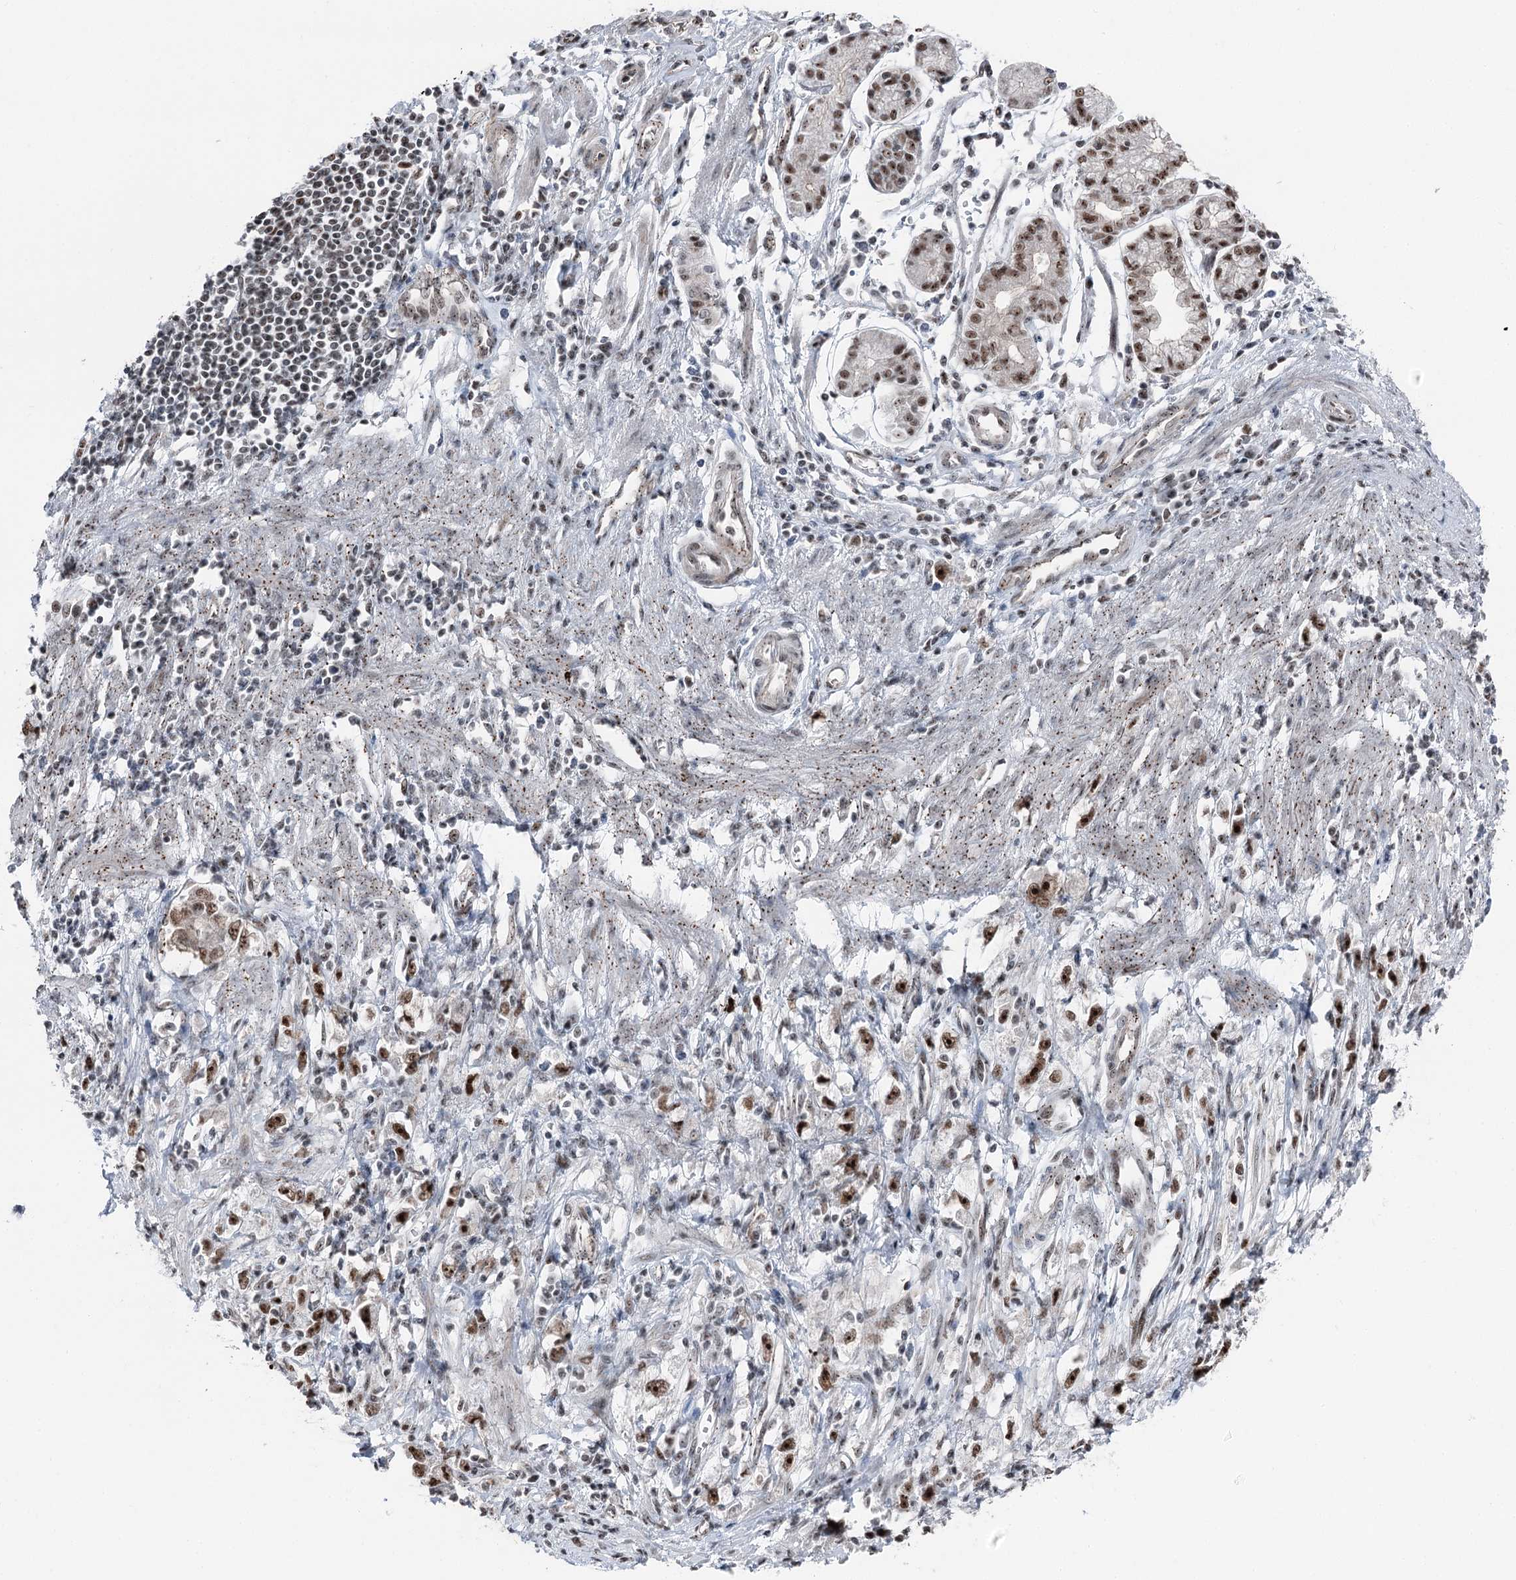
{"staining": {"intensity": "moderate", "quantity": ">75%", "location": "nuclear"}, "tissue": "stomach cancer", "cell_type": "Tumor cells", "image_type": "cancer", "snomed": [{"axis": "morphology", "description": "Adenocarcinoma, NOS"}, {"axis": "topography", "description": "Stomach"}], "caption": "The image shows a brown stain indicating the presence of a protein in the nuclear of tumor cells in adenocarcinoma (stomach).", "gene": "POLR2H", "patient": {"sex": "female", "age": 59}}